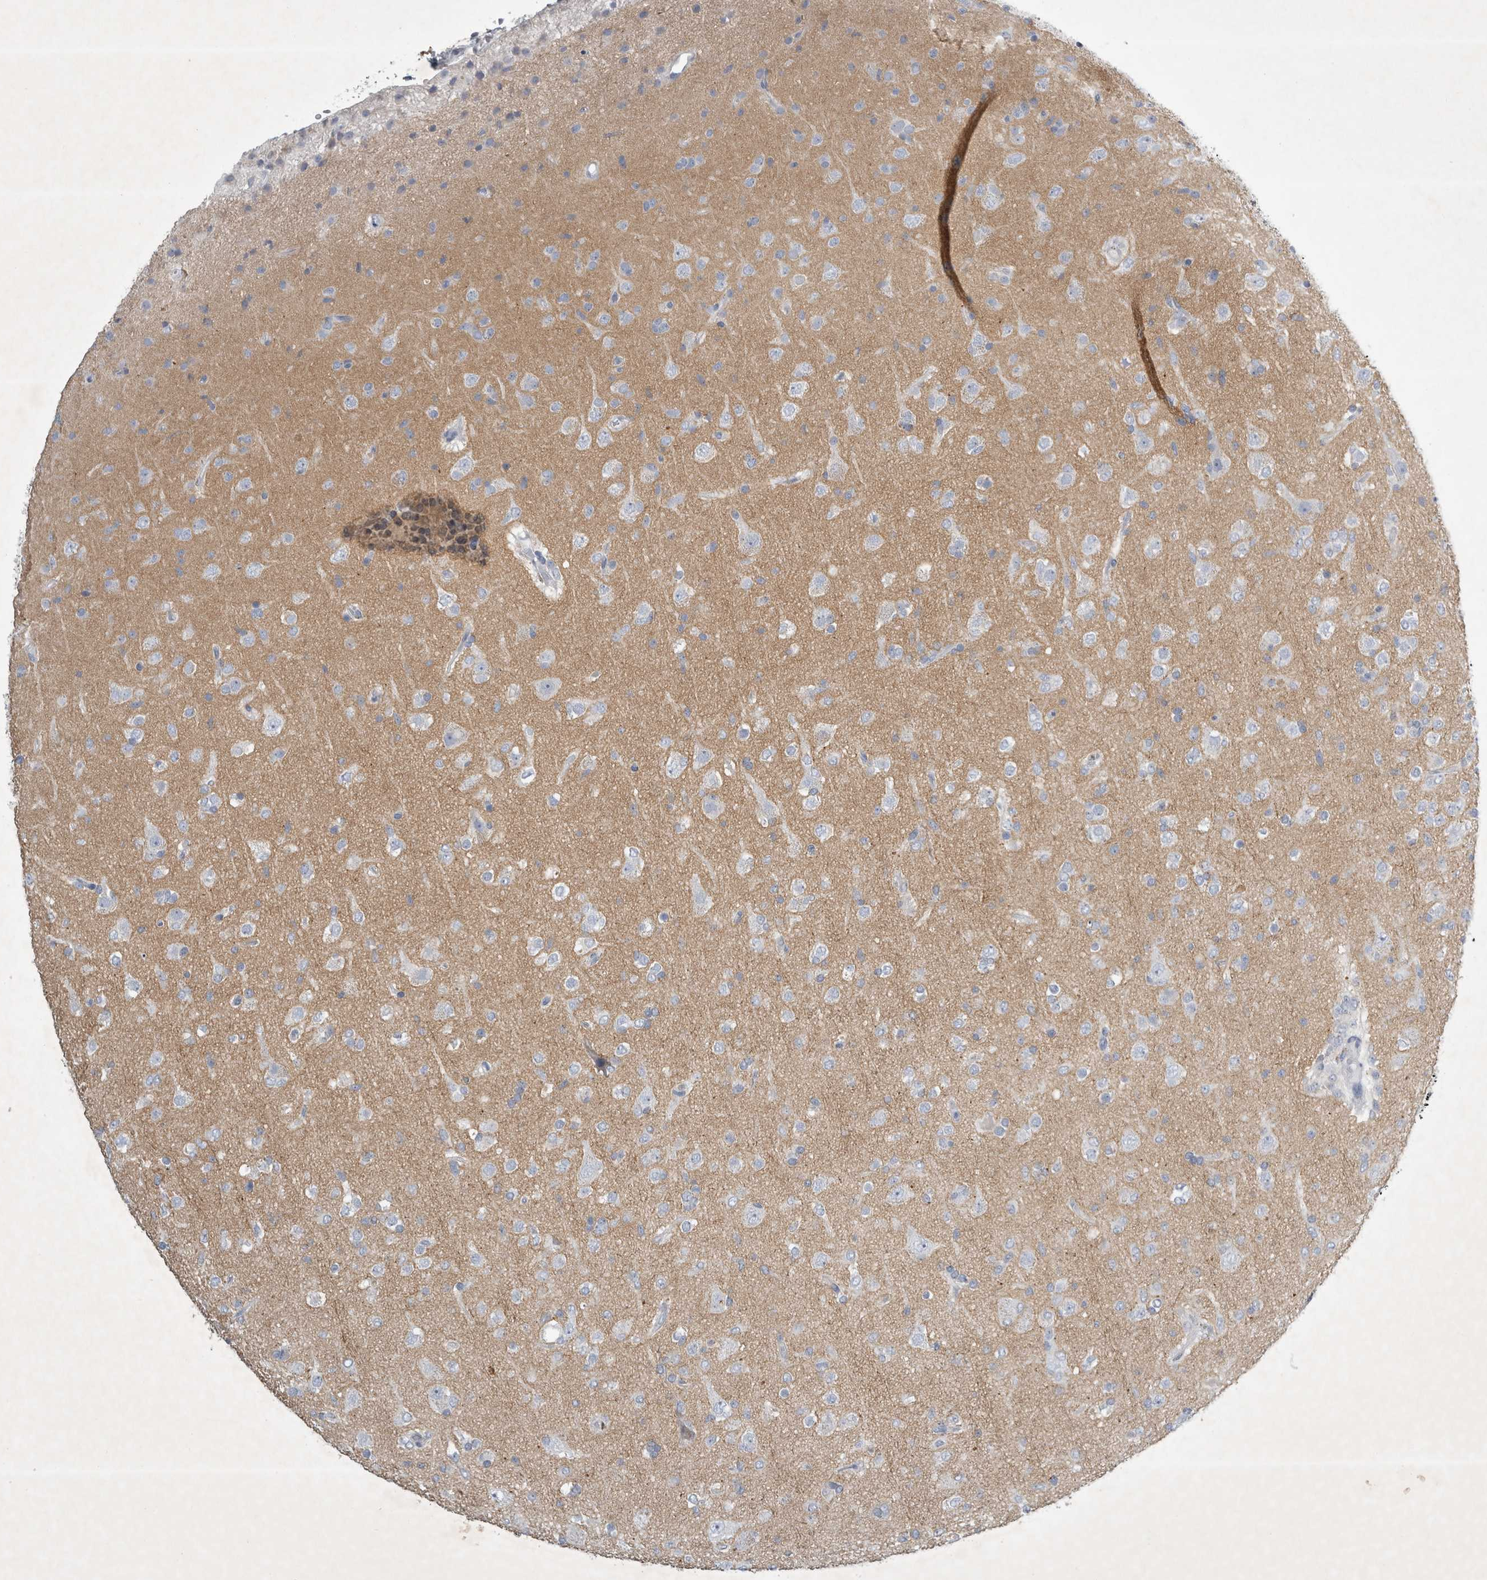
{"staining": {"intensity": "negative", "quantity": "none", "location": "none"}, "tissue": "glioma", "cell_type": "Tumor cells", "image_type": "cancer", "snomed": [{"axis": "morphology", "description": "Glioma, malignant, Low grade"}, {"axis": "topography", "description": "Brain"}], "caption": "Tumor cells are negative for protein expression in human malignant glioma (low-grade).", "gene": "FXYD7", "patient": {"sex": "male", "age": 65}}